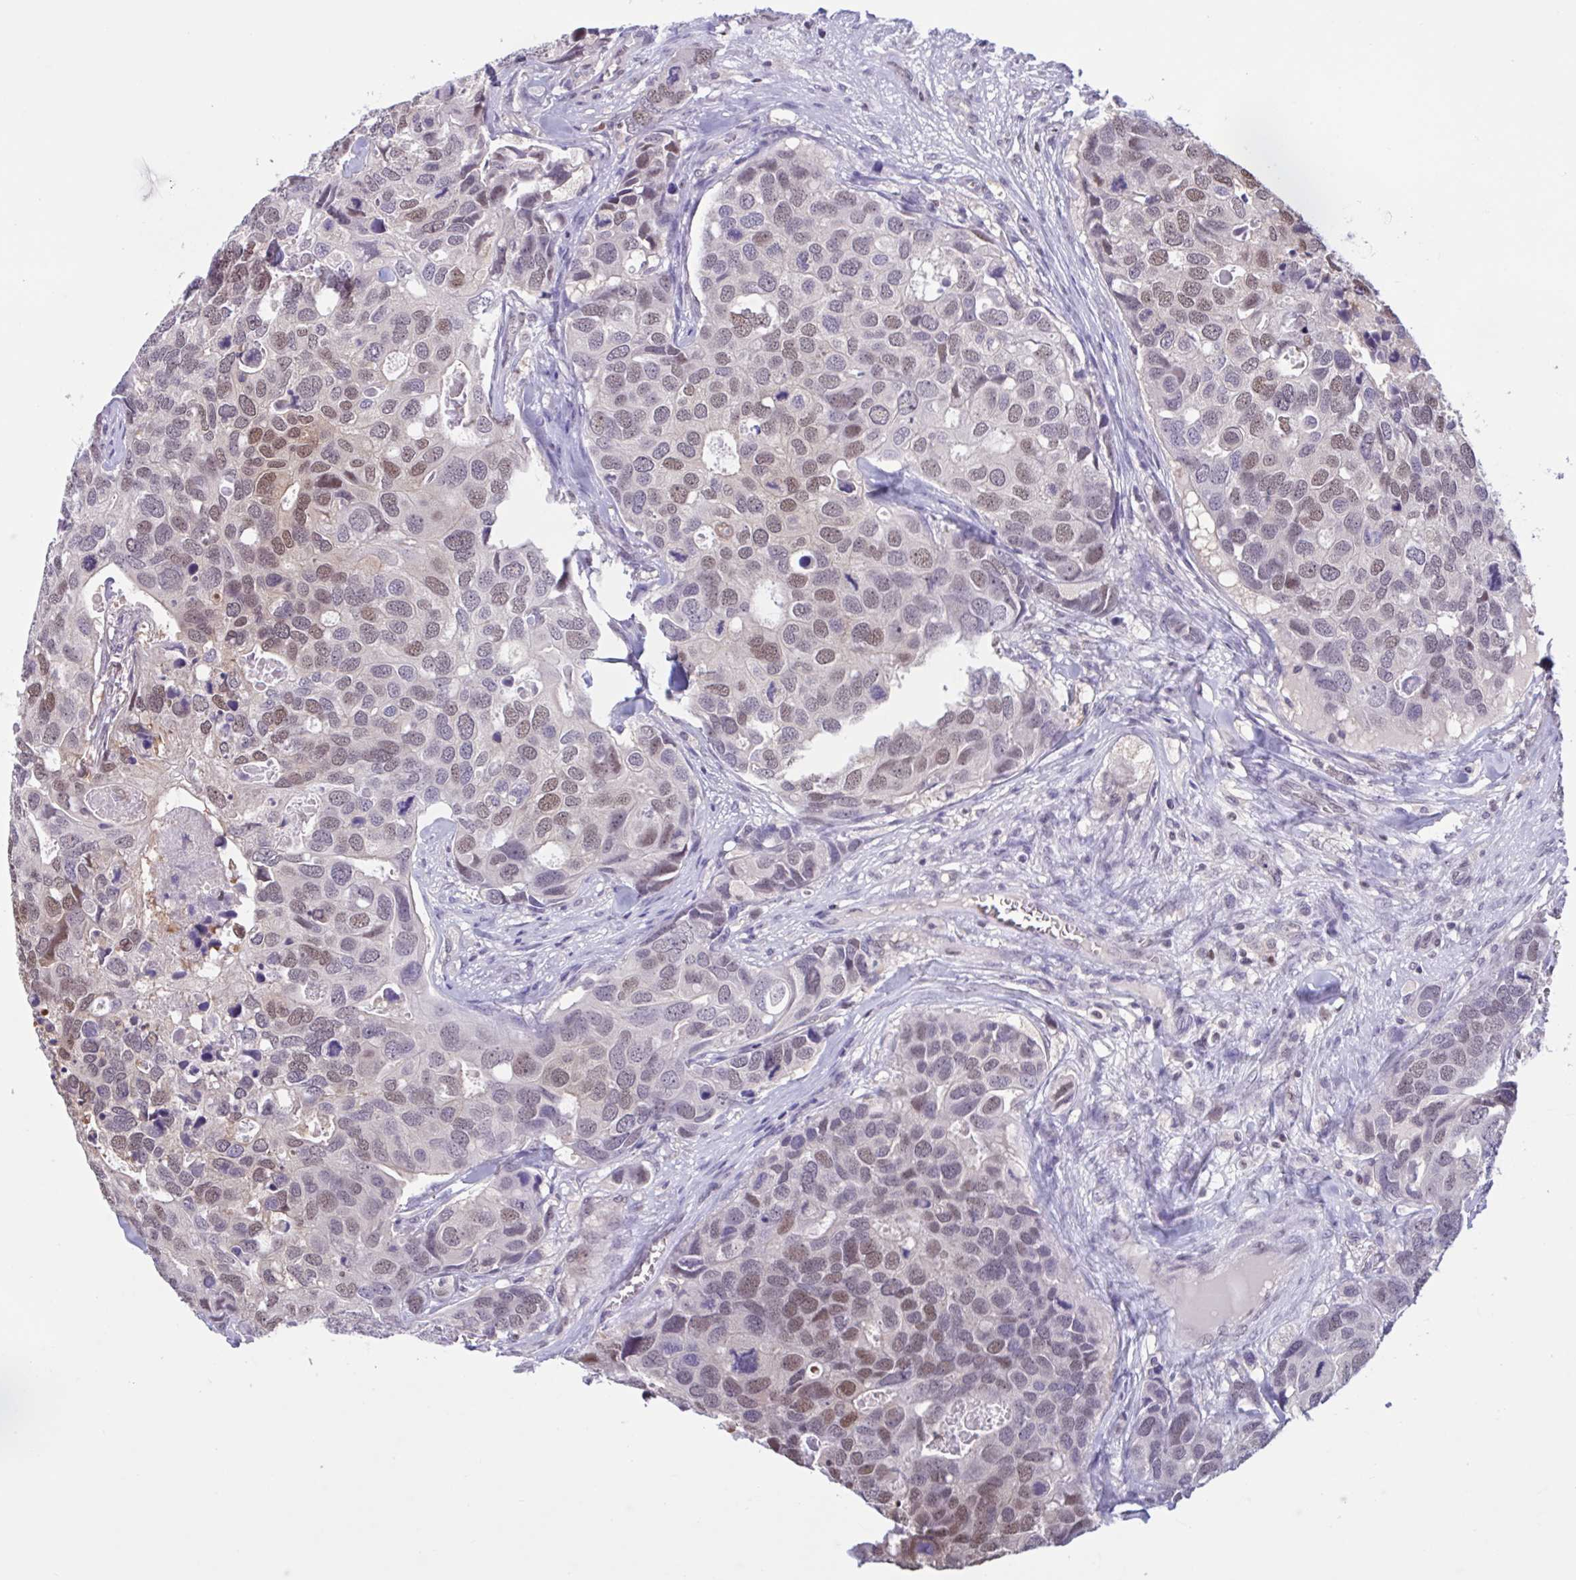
{"staining": {"intensity": "moderate", "quantity": "25%-75%", "location": "nuclear"}, "tissue": "breast cancer", "cell_type": "Tumor cells", "image_type": "cancer", "snomed": [{"axis": "morphology", "description": "Duct carcinoma"}, {"axis": "topography", "description": "Breast"}], "caption": "A brown stain shows moderate nuclear staining of a protein in breast cancer (infiltrating ductal carcinoma) tumor cells.", "gene": "RBL1", "patient": {"sex": "female", "age": 83}}